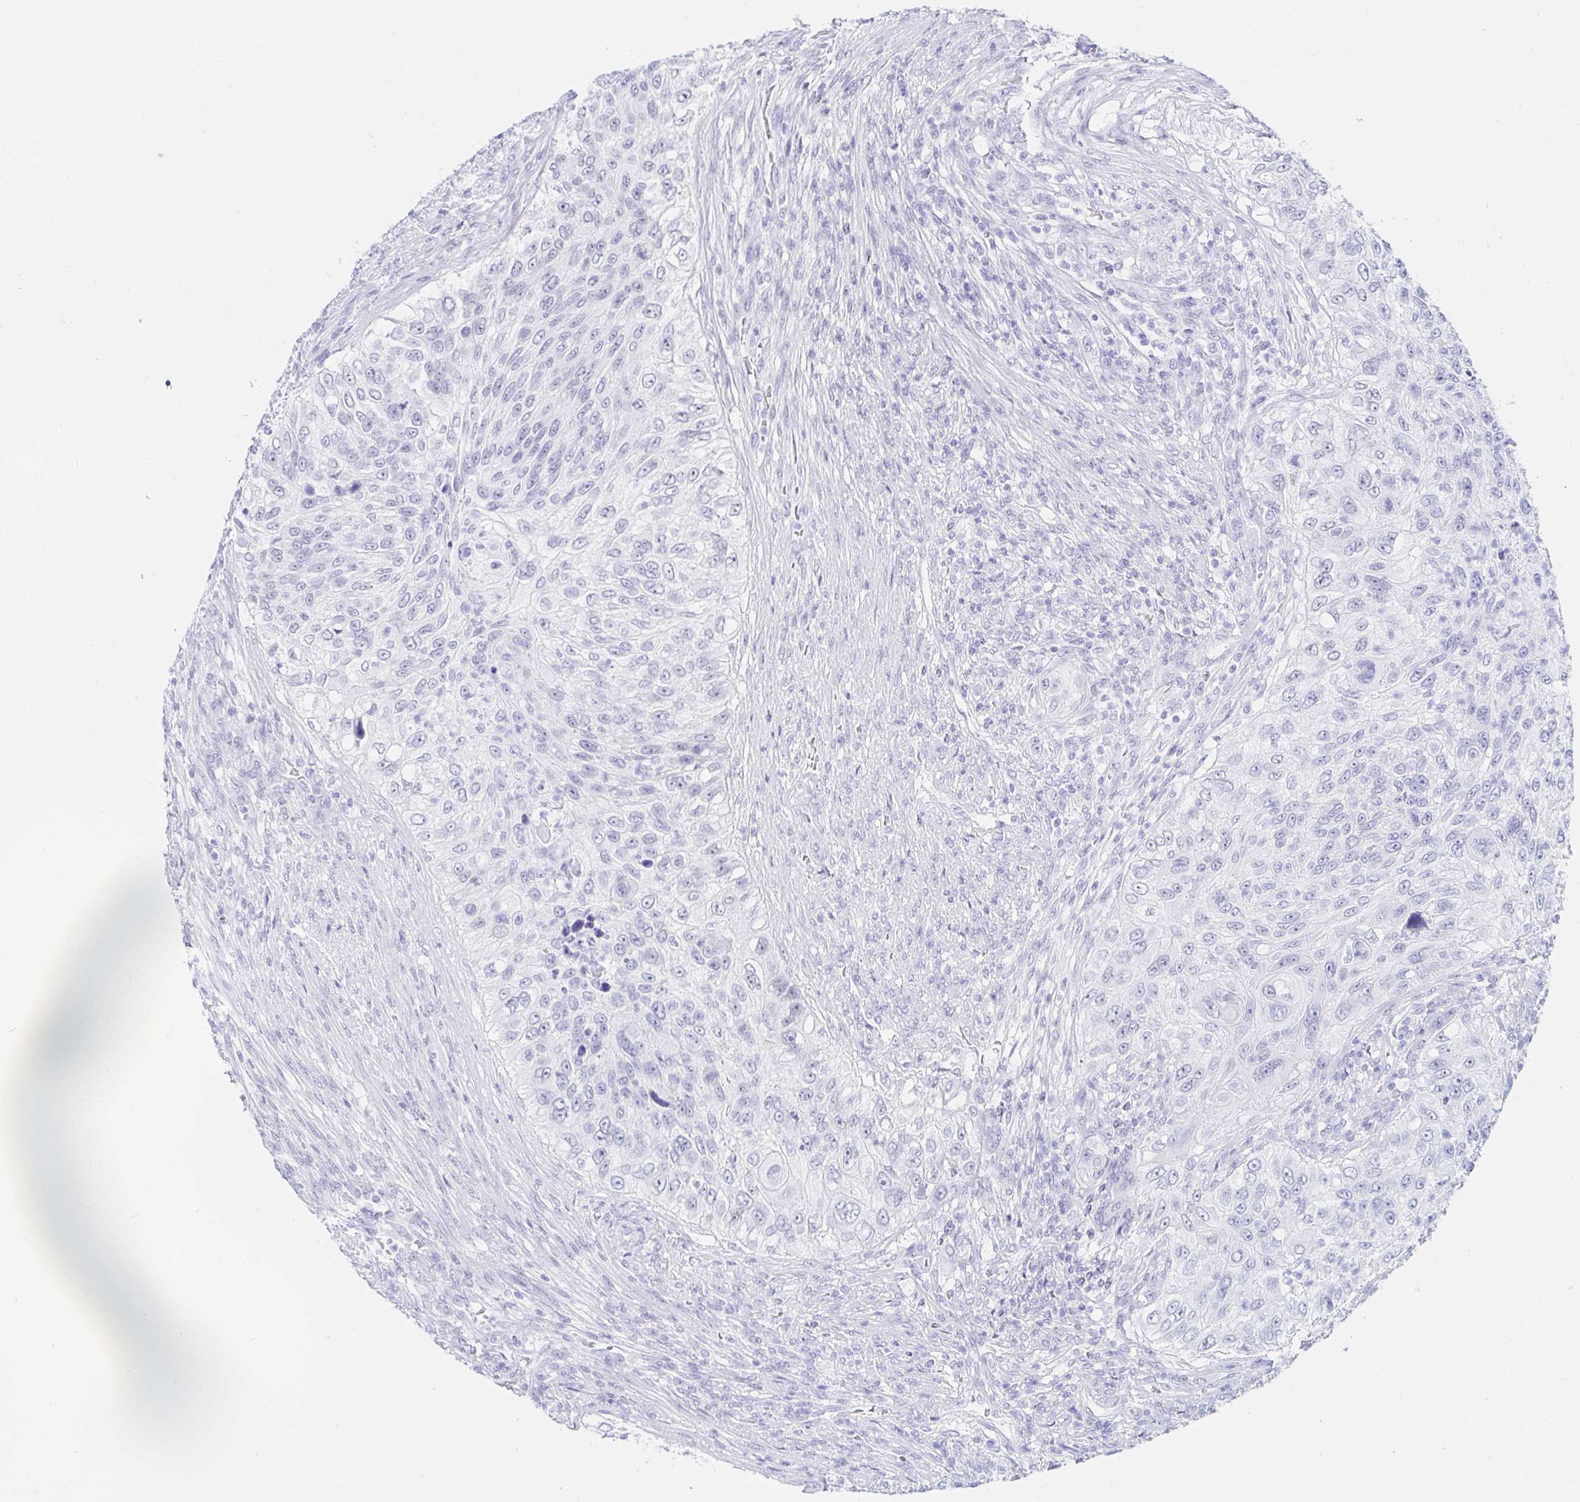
{"staining": {"intensity": "negative", "quantity": "none", "location": "none"}, "tissue": "urothelial cancer", "cell_type": "Tumor cells", "image_type": "cancer", "snomed": [{"axis": "morphology", "description": "Urothelial carcinoma, High grade"}, {"axis": "topography", "description": "Urinary bladder"}], "caption": "Protein analysis of urothelial cancer reveals no significant expression in tumor cells.", "gene": "OR6T1", "patient": {"sex": "female", "age": 60}}